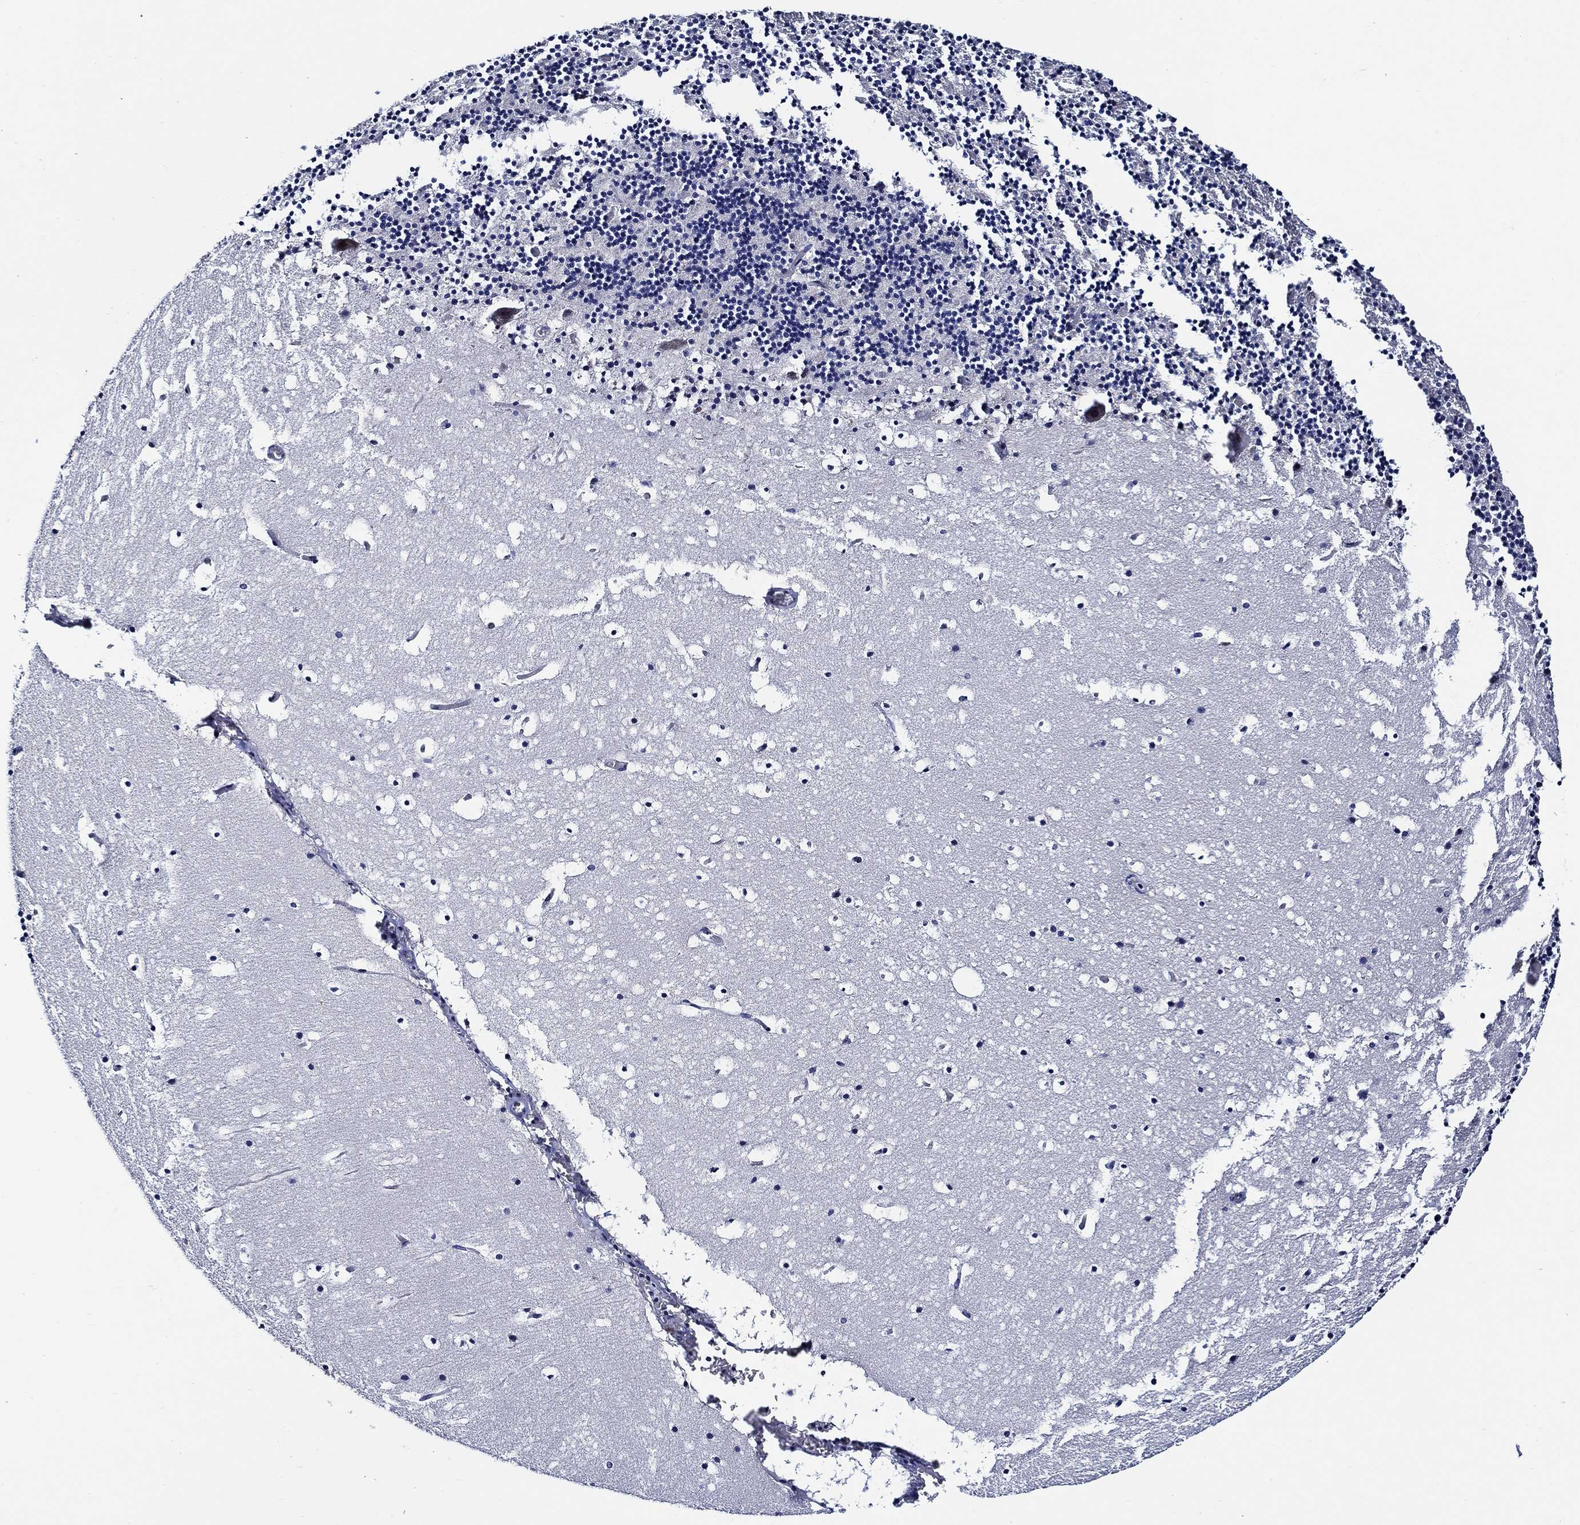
{"staining": {"intensity": "negative", "quantity": "none", "location": "none"}, "tissue": "cerebellum", "cell_type": "Cells in granular layer", "image_type": "normal", "snomed": [{"axis": "morphology", "description": "Normal tissue, NOS"}, {"axis": "topography", "description": "Cerebellum"}], "caption": "Immunohistochemistry (IHC) micrograph of benign cerebellum: cerebellum stained with DAB (3,3'-diaminobenzidine) exhibits no significant protein expression in cells in granular layer. Nuclei are stained in blue.", "gene": "C8orf48", "patient": {"sex": "male", "age": 37}}